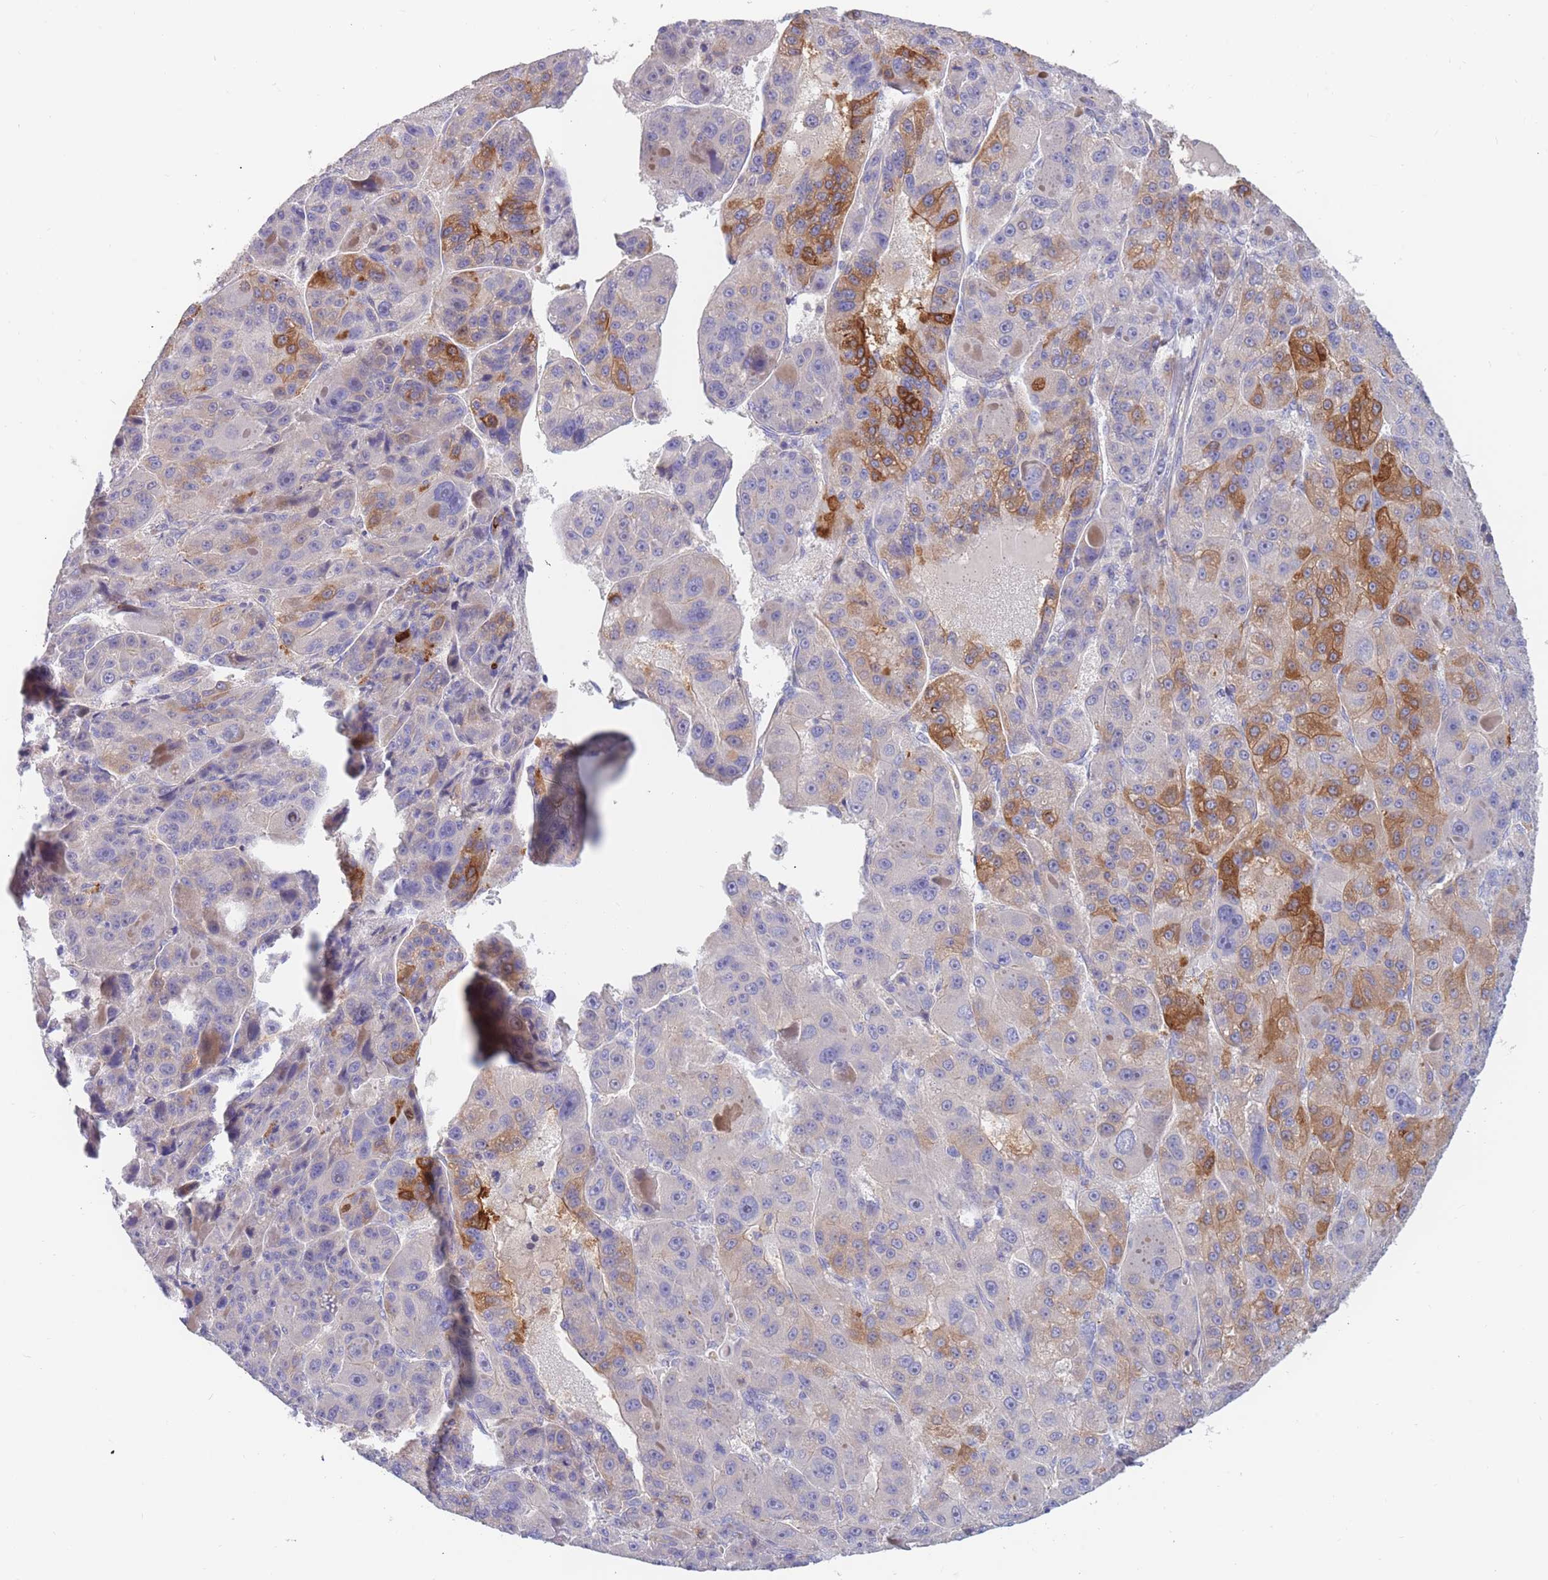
{"staining": {"intensity": "strong", "quantity": "<25%", "location": "cytoplasmic/membranous"}, "tissue": "liver cancer", "cell_type": "Tumor cells", "image_type": "cancer", "snomed": [{"axis": "morphology", "description": "Carcinoma, Hepatocellular, NOS"}, {"axis": "topography", "description": "Liver"}], "caption": "Strong cytoplasmic/membranous positivity is identified in about <25% of tumor cells in liver cancer. (DAB IHC with brightfield microscopy, high magnification).", "gene": "BORCS5", "patient": {"sex": "male", "age": 76}}